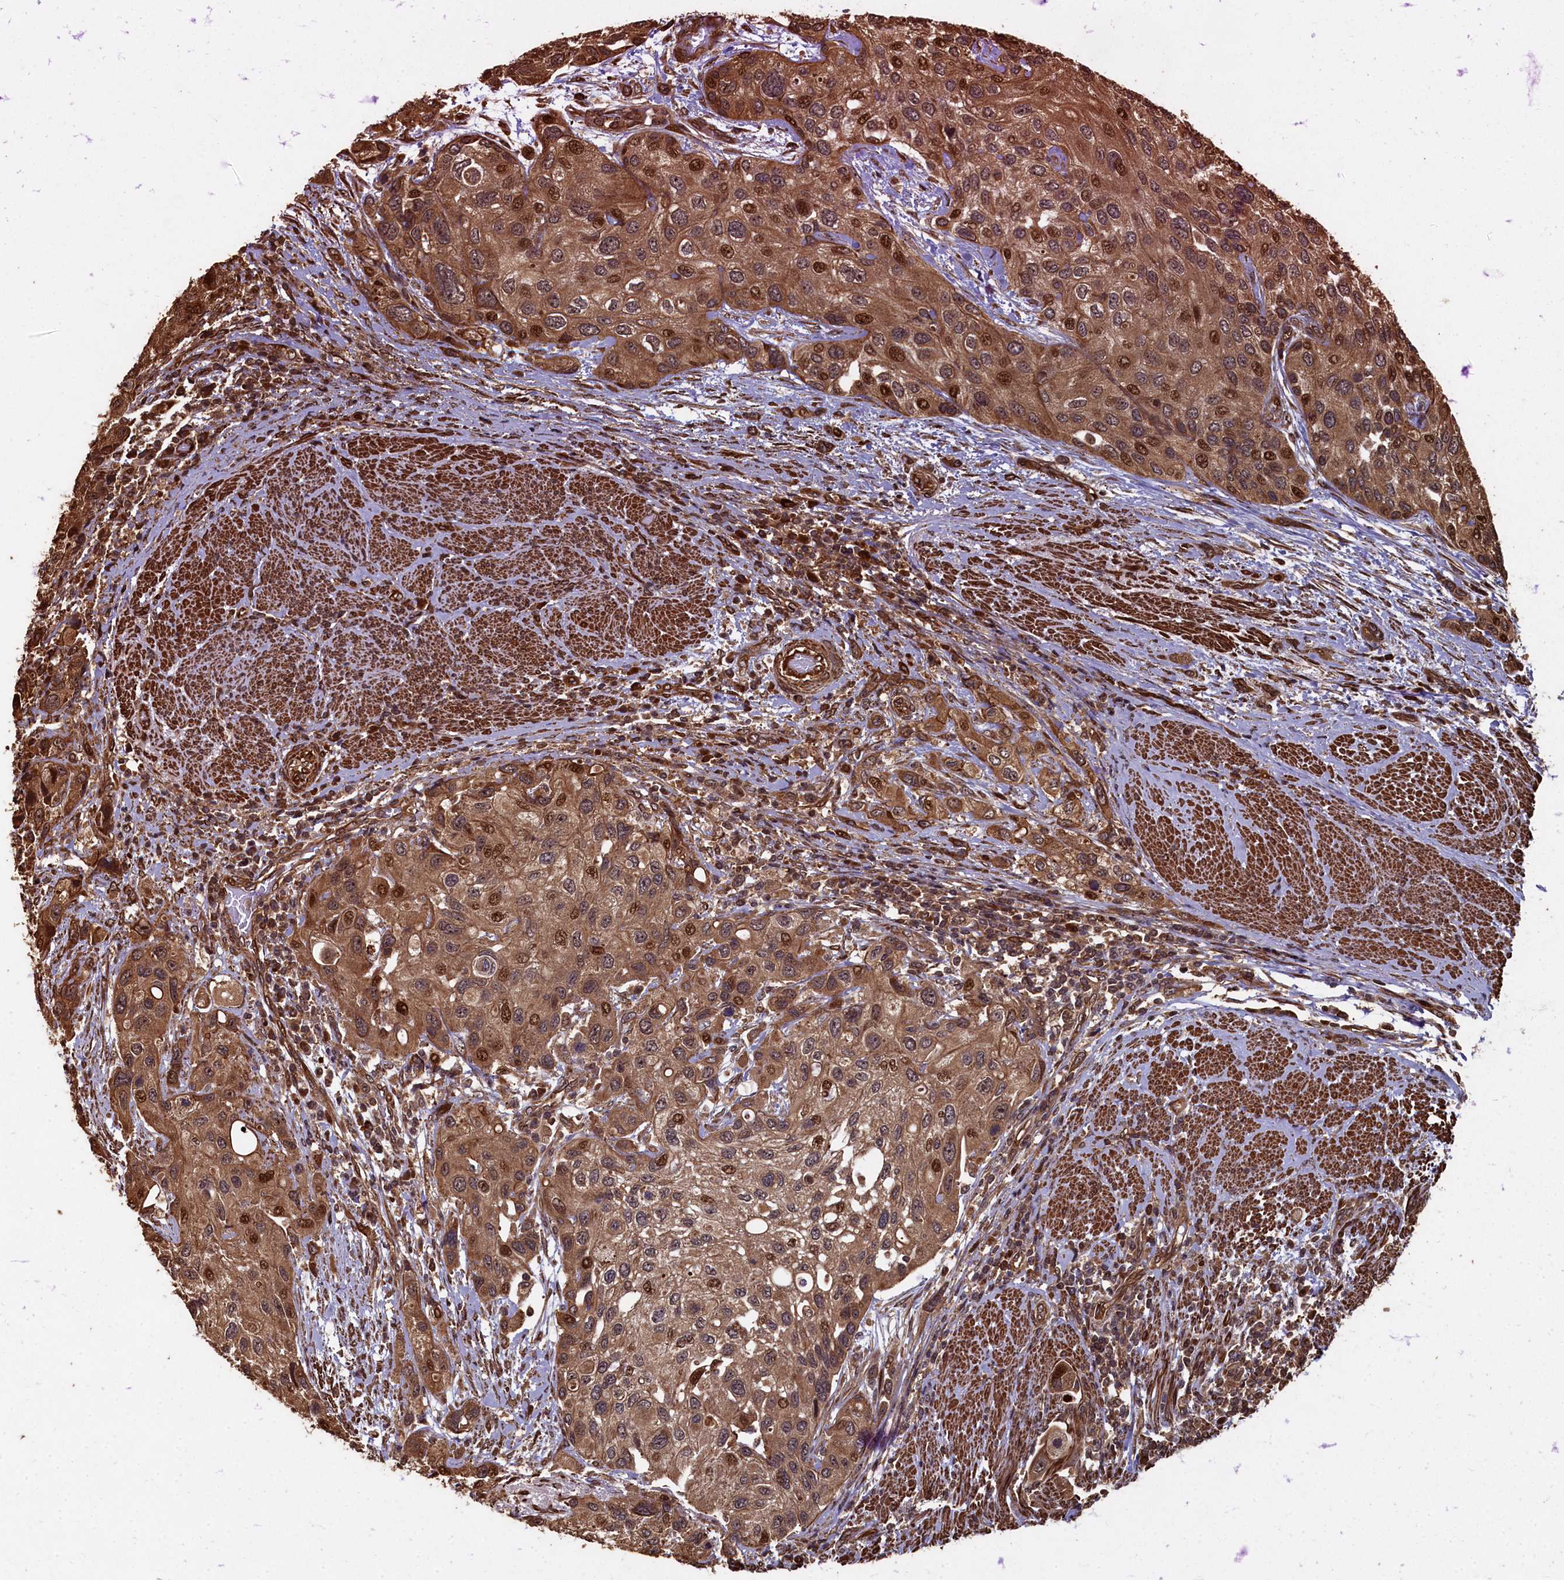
{"staining": {"intensity": "strong", "quantity": ">75%", "location": "cytoplasmic/membranous,nuclear"}, "tissue": "urothelial cancer", "cell_type": "Tumor cells", "image_type": "cancer", "snomed": [{"axis": "morphology", "description": "Normal tissue, NOS"}, {"axis": "morphology", "description": "Urothelial carcinoma, High grade"}, {"axis": "topography", "description": "Vascular tissue"}, {"axis": "topography", "description": "Urinary bladder"}], "caption": "Urothelial cancer tissue displays strong cytoplasmic/membranous and nuclear positivity in approximately >75% of tumor cells, visualized by immunohistochemistry. (DAB (3,3'-diaminobenzidine) IHC, brown staining for protein, blue staining for nuclei).", "gene": "PIGN", "patient": {"sex": "female", "age": 56}}